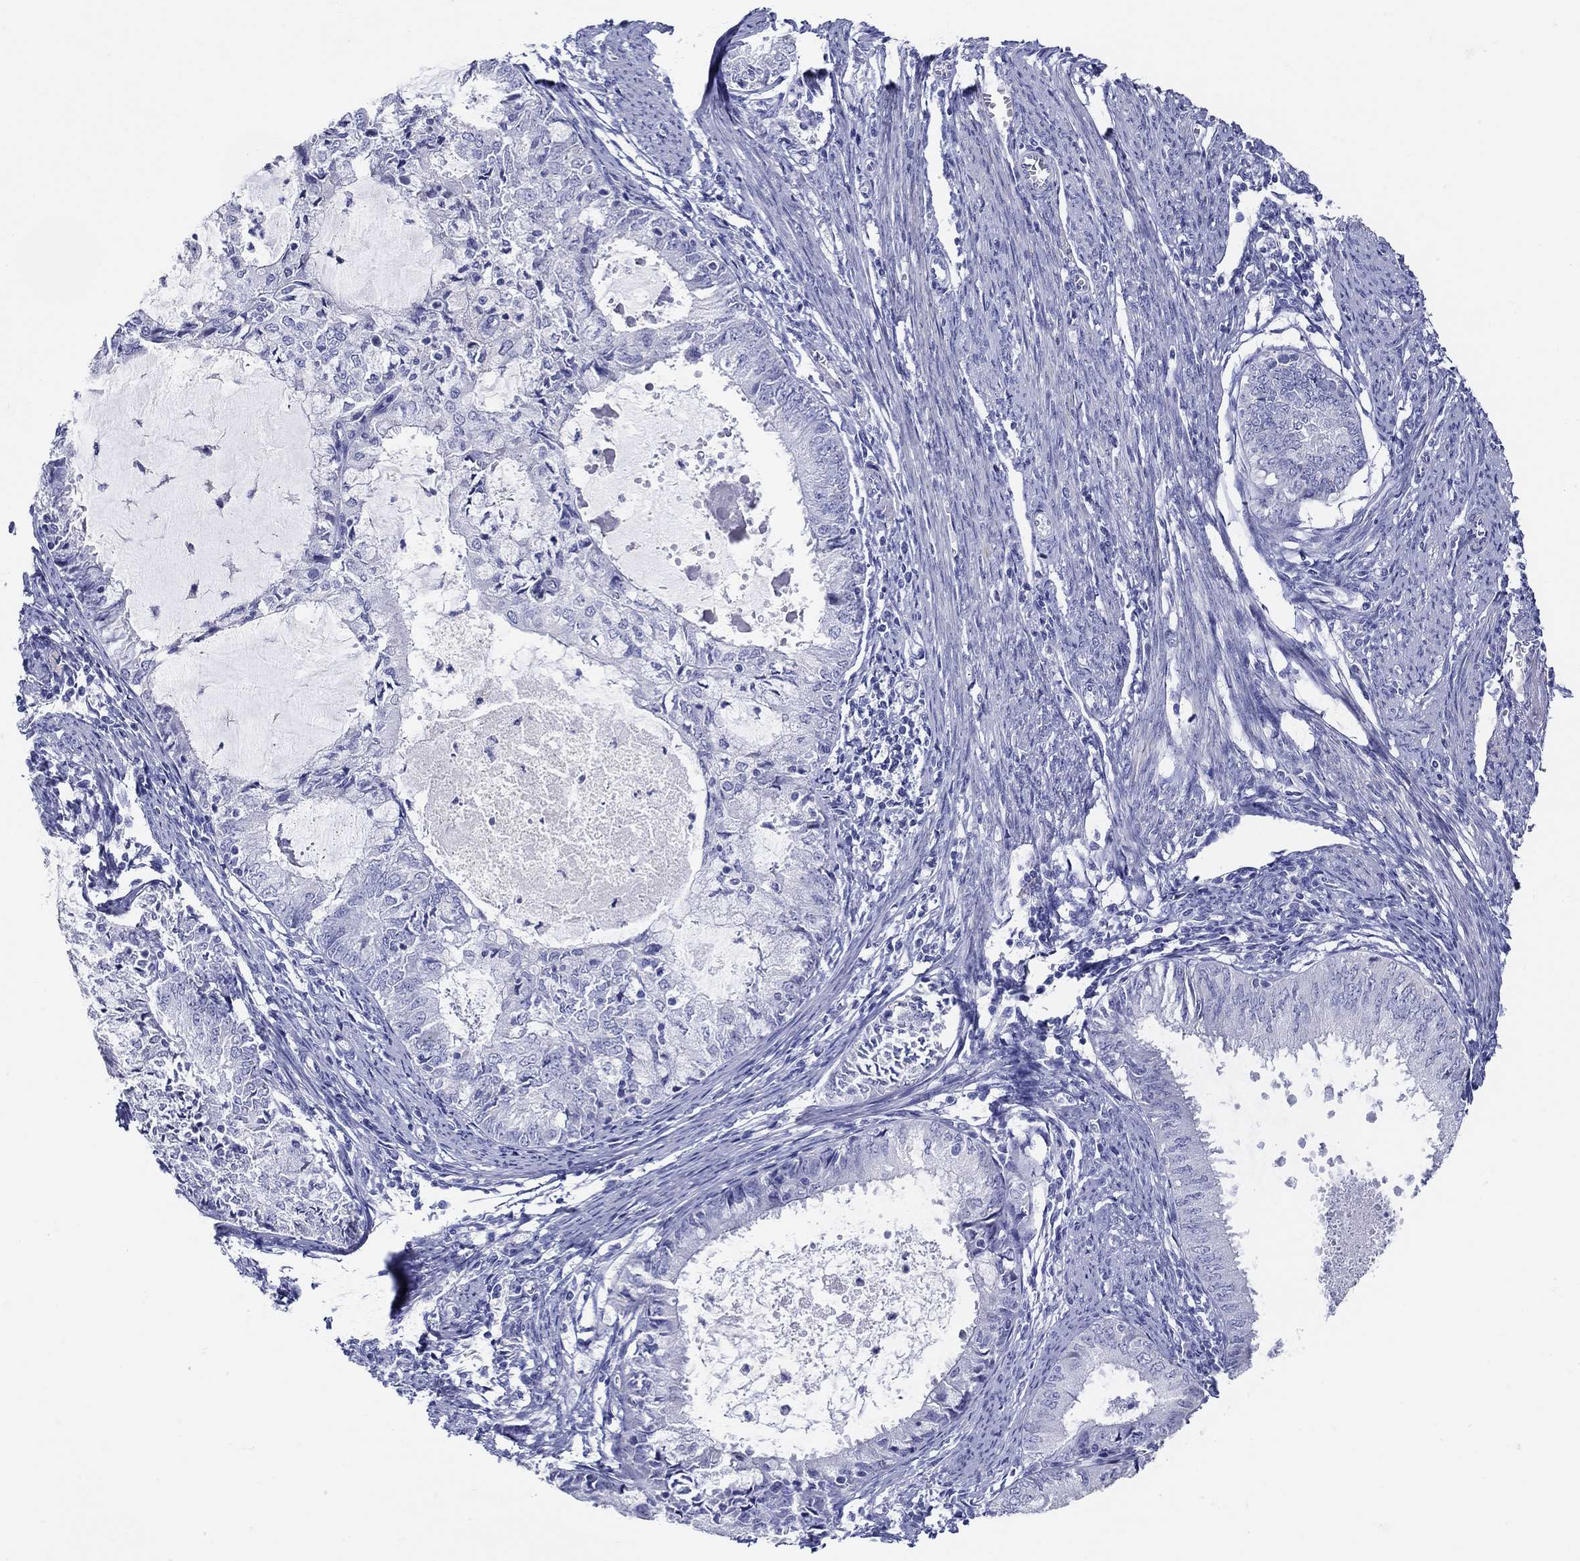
{"staining": {"intensity": "negative", "quantity": "none", "location": "none"}, "tissue": "endometrial cancer", "cell_type": "Tumor cells", "image_type": "cancer", "snomed": [{"axis": "morphology", "description": "Adenocarcinoma, NOS"}, {"axis": "topography", "description": "Endometrium"}], "caption": "Immunohistochemistry (IHC) micrograph of neoplastic tissue: adenocarcinoma (endometrial) stained with DAB demonstrates no significant protein staining in tumor cells. (DAB (3,3'-diaminobenzidine) immunohistochemistry (IHC) with hematoxylin counter stain).", "gene": "CRYGS", "patient": {"sex": "female", "age": 57}}